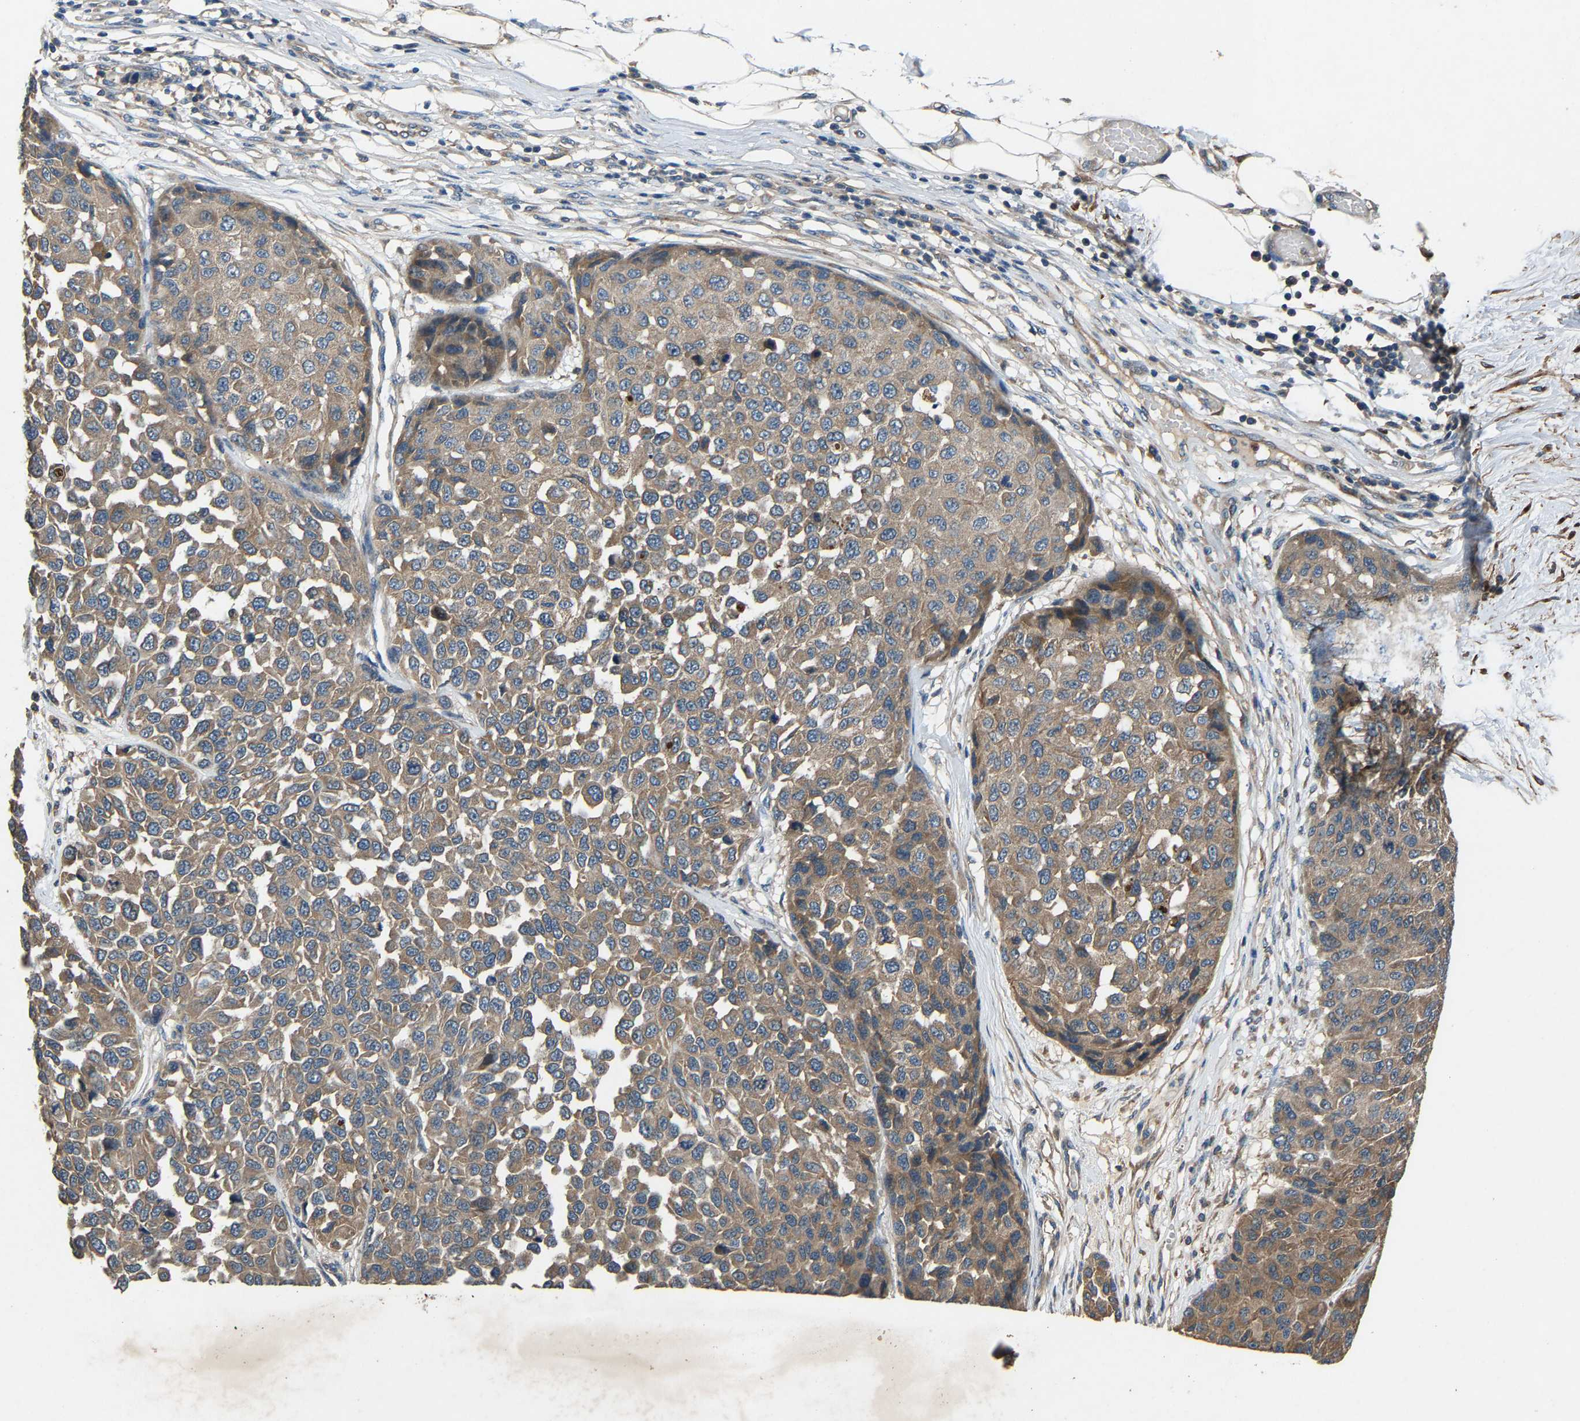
{"staining": {"intensity": "weak", "quantity": ">75%", "location": "cytoplasmic/membranous"}, "tissue": "melanoma", "cell_type": "Tumor cells", "image_type": "cancer", "snomed": [{"axis": "morphology", "description": "Normal tissue, NOS"}, {"axis": "morphology", "description": "Malignant melanoma, NOS"}, {"axis": "topography", "description": "Skin"}], "caption": "Weak cytoplasmic/membranous expression for a protein is identified in about >75% of tumor cells of melanoma using IHC.", "gene": "PPID", "patient": {"sex": "male", "age": 62}}